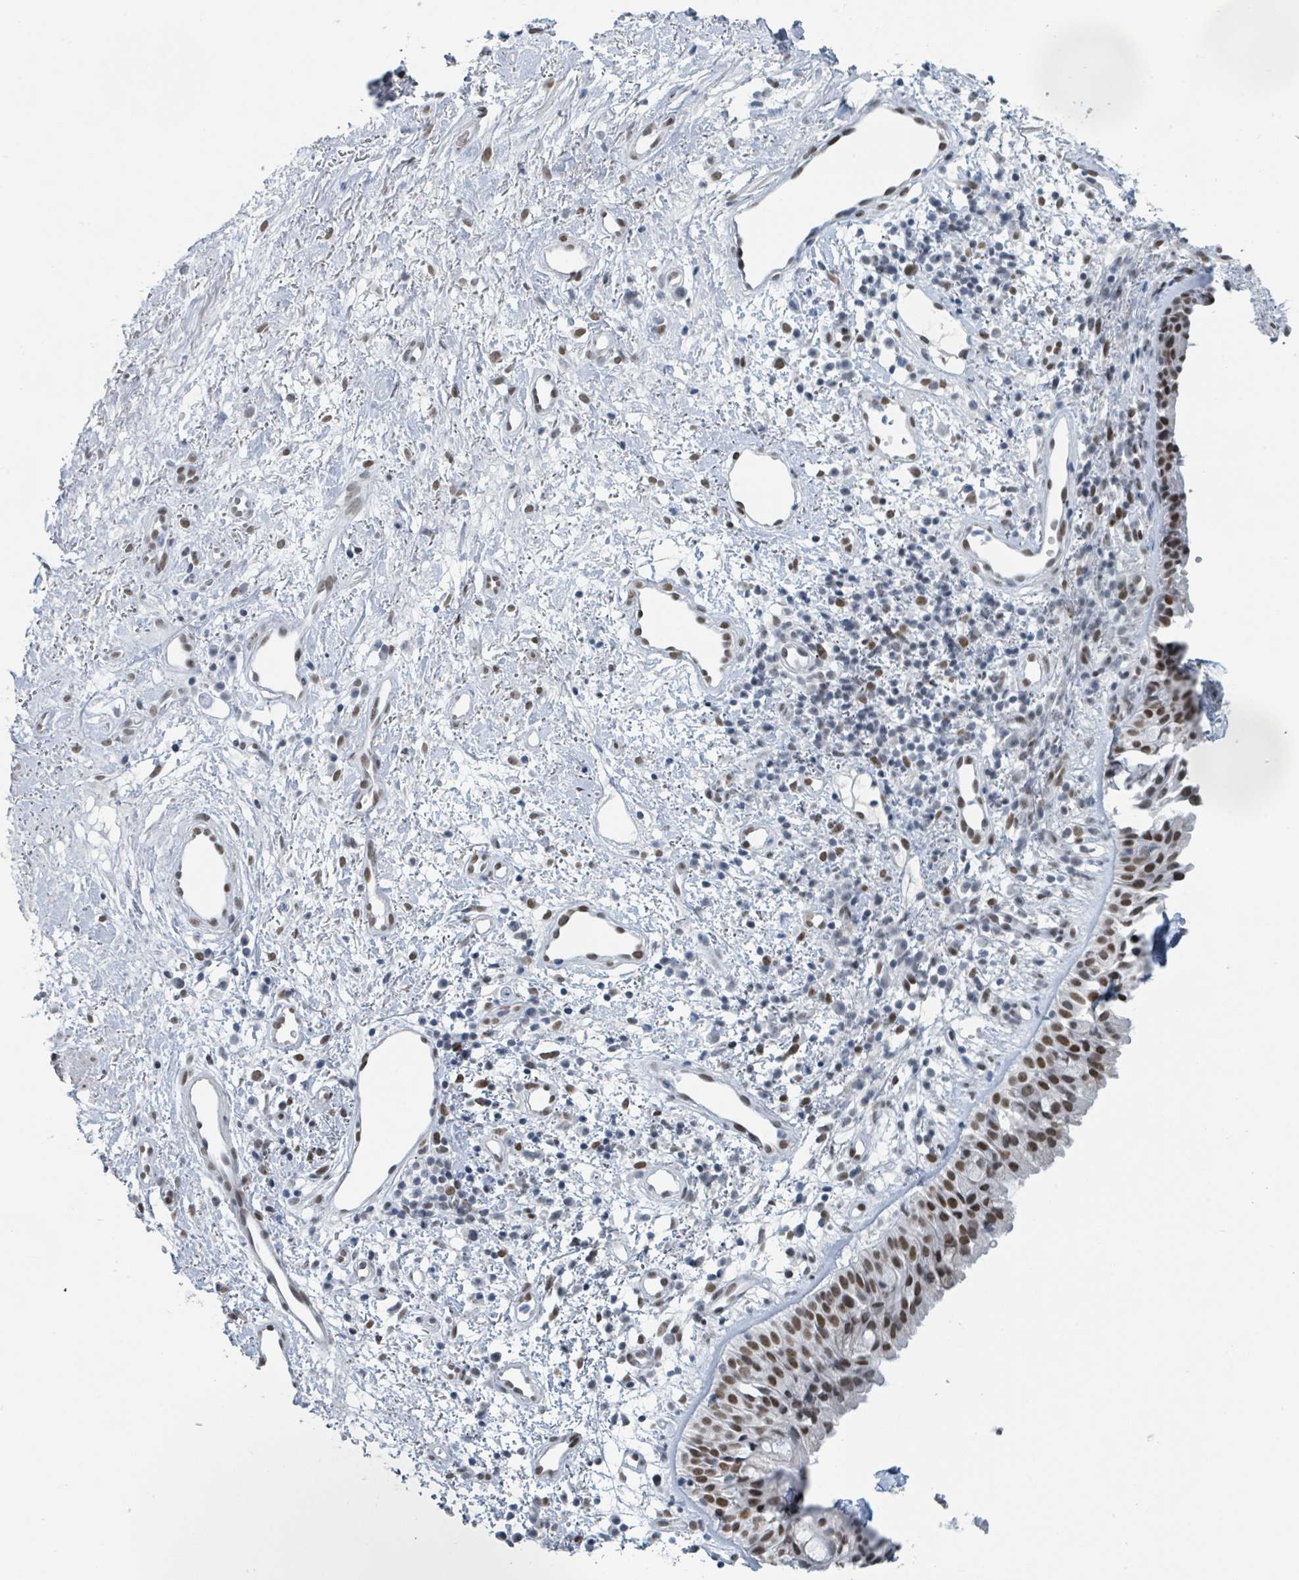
{"staining": {"intensity": "moderate", "quantity": "25%-75%", "location": "nuclear"}, "tissue": "nasopharynx", "cell_type": "Respiratory epithelial cells", "image_type": "normal", "snomed": [{"axis": "morphology", "description": "Normal tissue, NOS"}, {"axis": "topography", "description": "Cartilage tissue"}, {"axis": "topography", "description": "Nasopharynx"}, {"axis": "topography", "description": "Thyroid gland"}], "caption": "Protein staining shows moderate nuclear expression in about 25%-75% of respiratory epithelial cells in normal nasopharynx. Immunohistochemistry (ihc) stains the protein in brown and the nuclei are stained blue.", "gene": "EHMT2", "patient": {"sex": "male", "age": 63}}